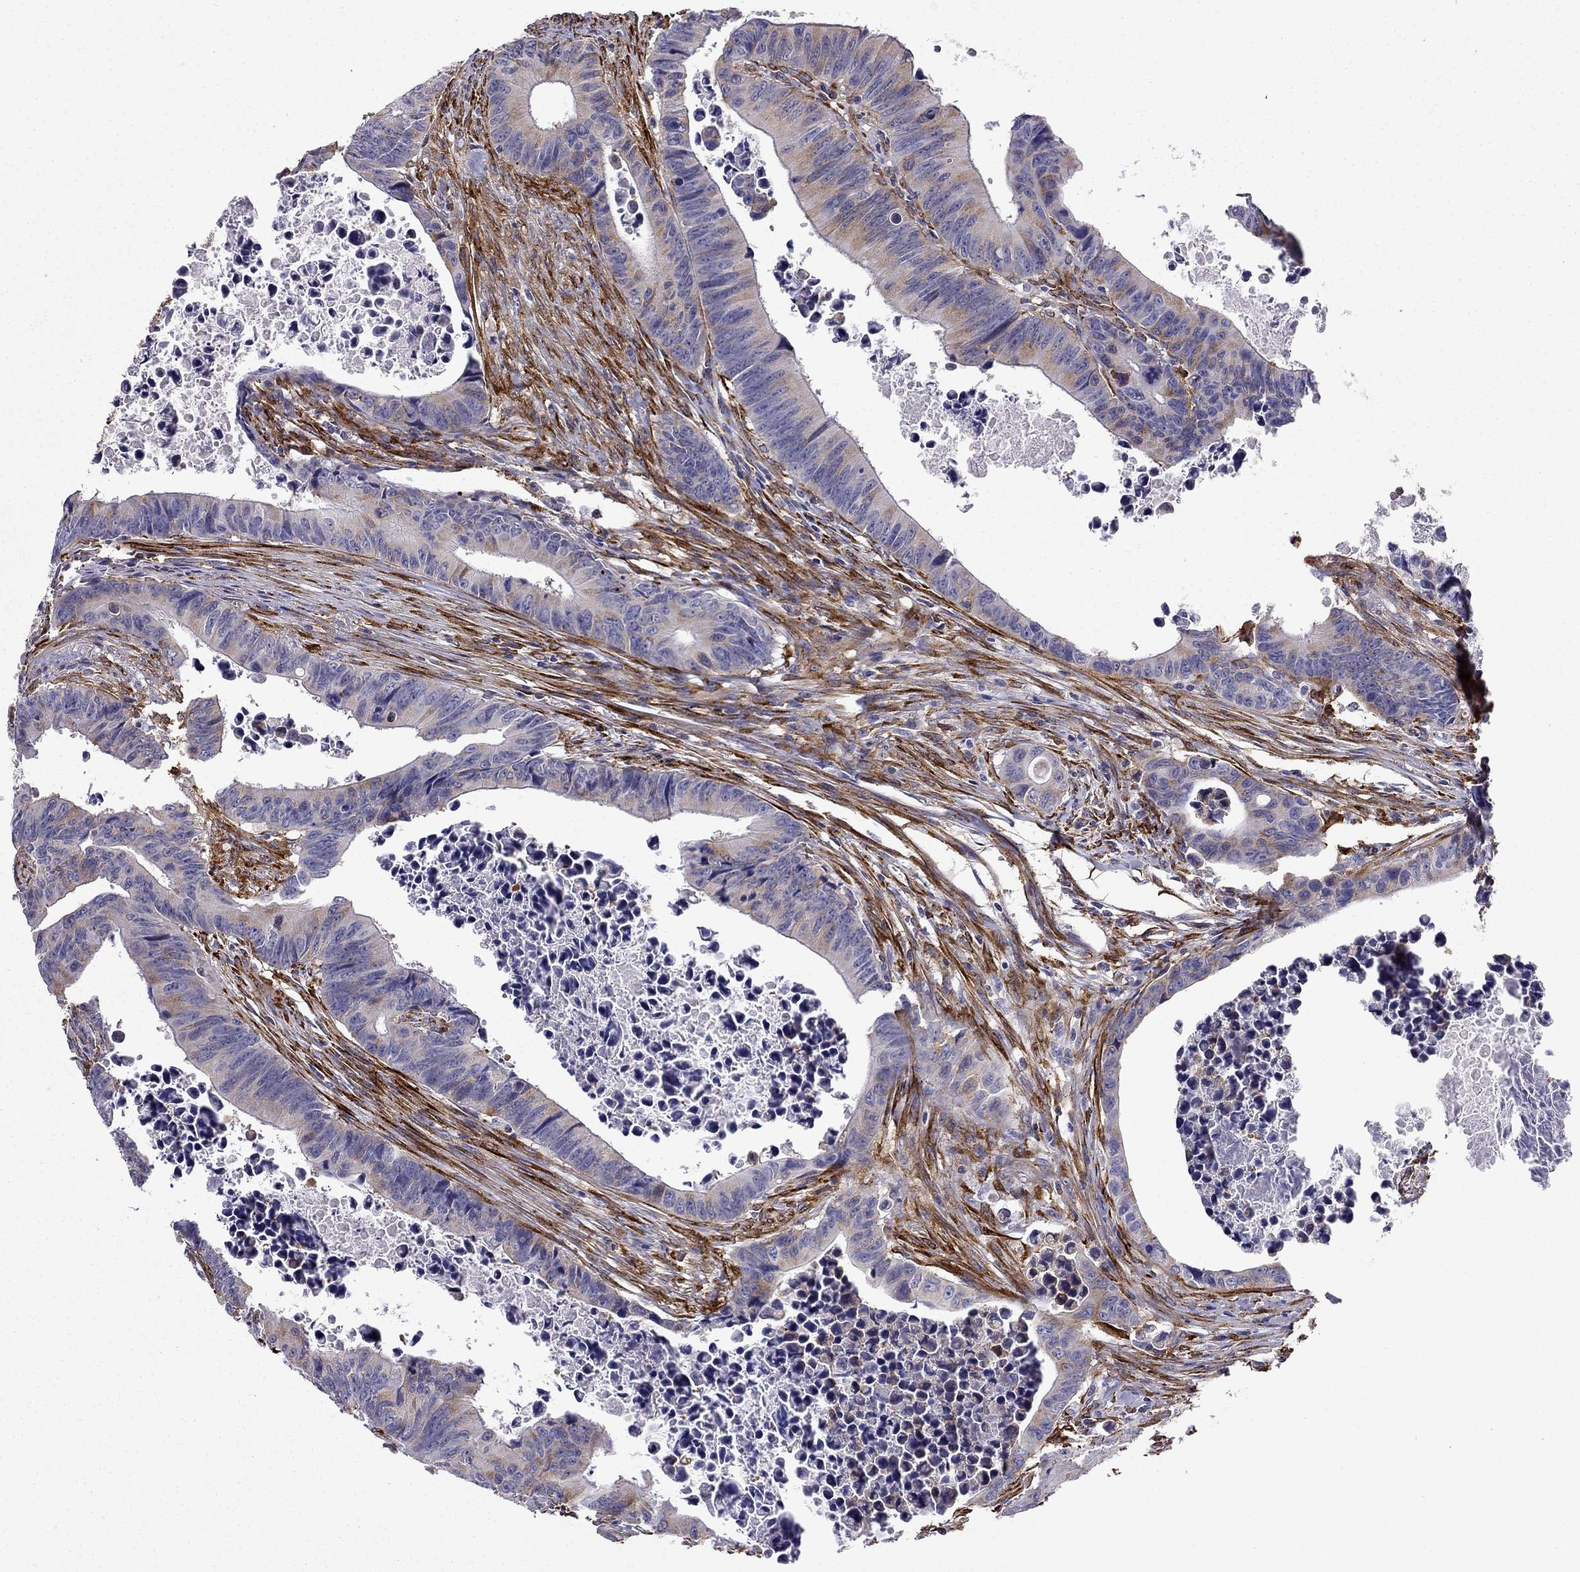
{"staining": {"intensity": "moderate", "quantity": ">75%", "location": "cytoplasmic/membranous"}, "tissue": "colorectal cancer", "cell_type": "Tumor cells", "image_type": "cancer", "snomed": [{"axis": "morphology", "description": "Adenocarcinoma, NOS"}, {"axis": "topography", "description": "Colon"}], "caption": "A micrograph of colorectal cancer stained for a protein reveals moderate cytoplasmic/membranous brown staining in tumor cells. (Stains: DAB in brown, nuclei in blue, Microscopy: brightfield microscopy at high magnification).", "gene": "MAP4", "patient": {"sex": "female", "age": 87}}